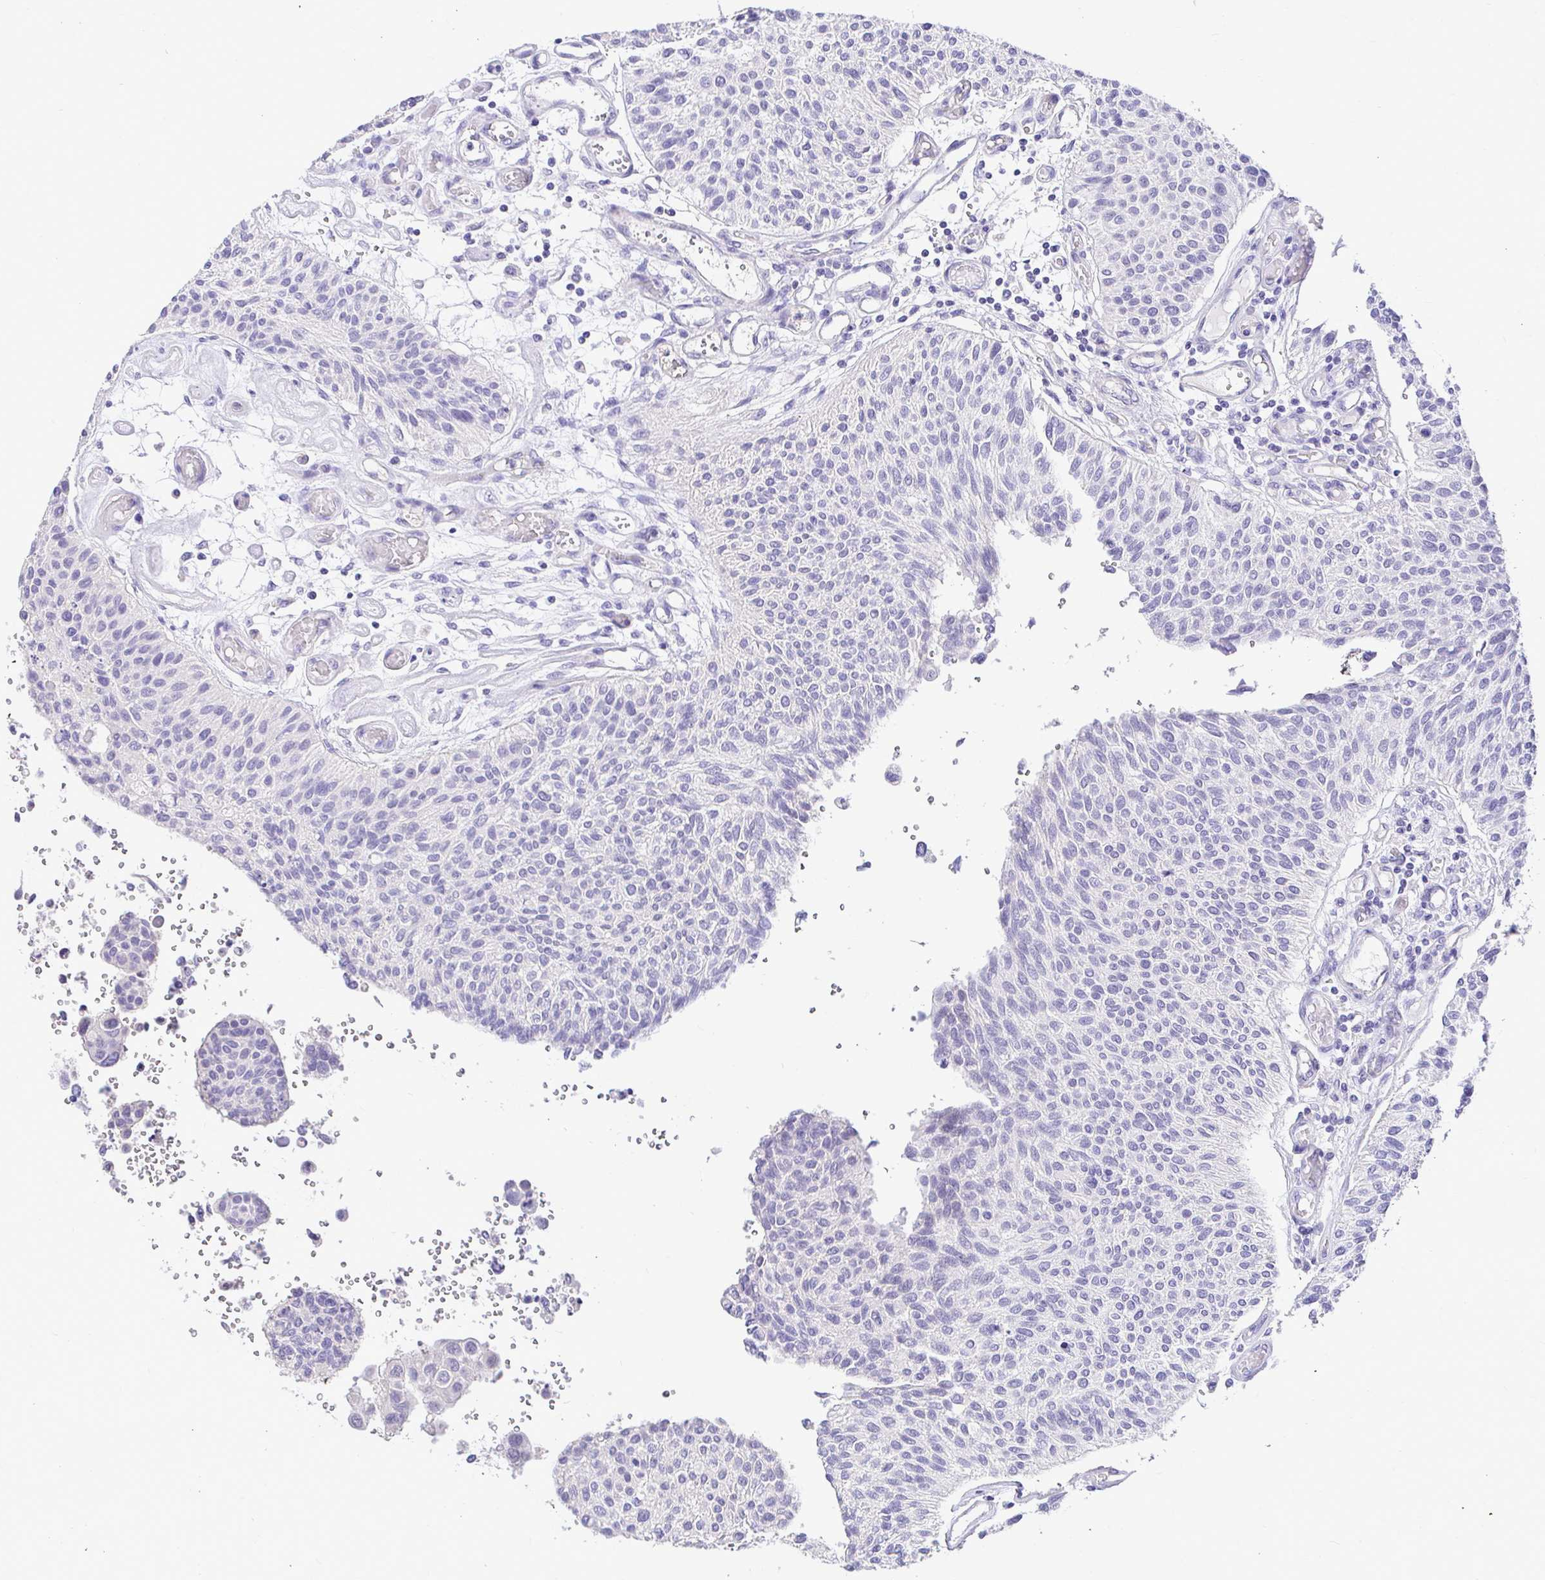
{"staining": {"intensity": "negative", "quantity": "none", "location": "none"}, "tissue": "urothelial cancer", "cell_type": "Tumor cells", "image_type": "cancer", "snomed": [{"axis": "morphology", "description": "Urothelial carcinoma, NOS"}, {"axis": "topography", "description": "Urinary bladder"}], "caption": "The IHC histopathology image has no significant positivity in tumor cells of transitional cell carcinoma tissue.", "gene": "CDO1", "patient": {"sex": "male", "age": 55}}